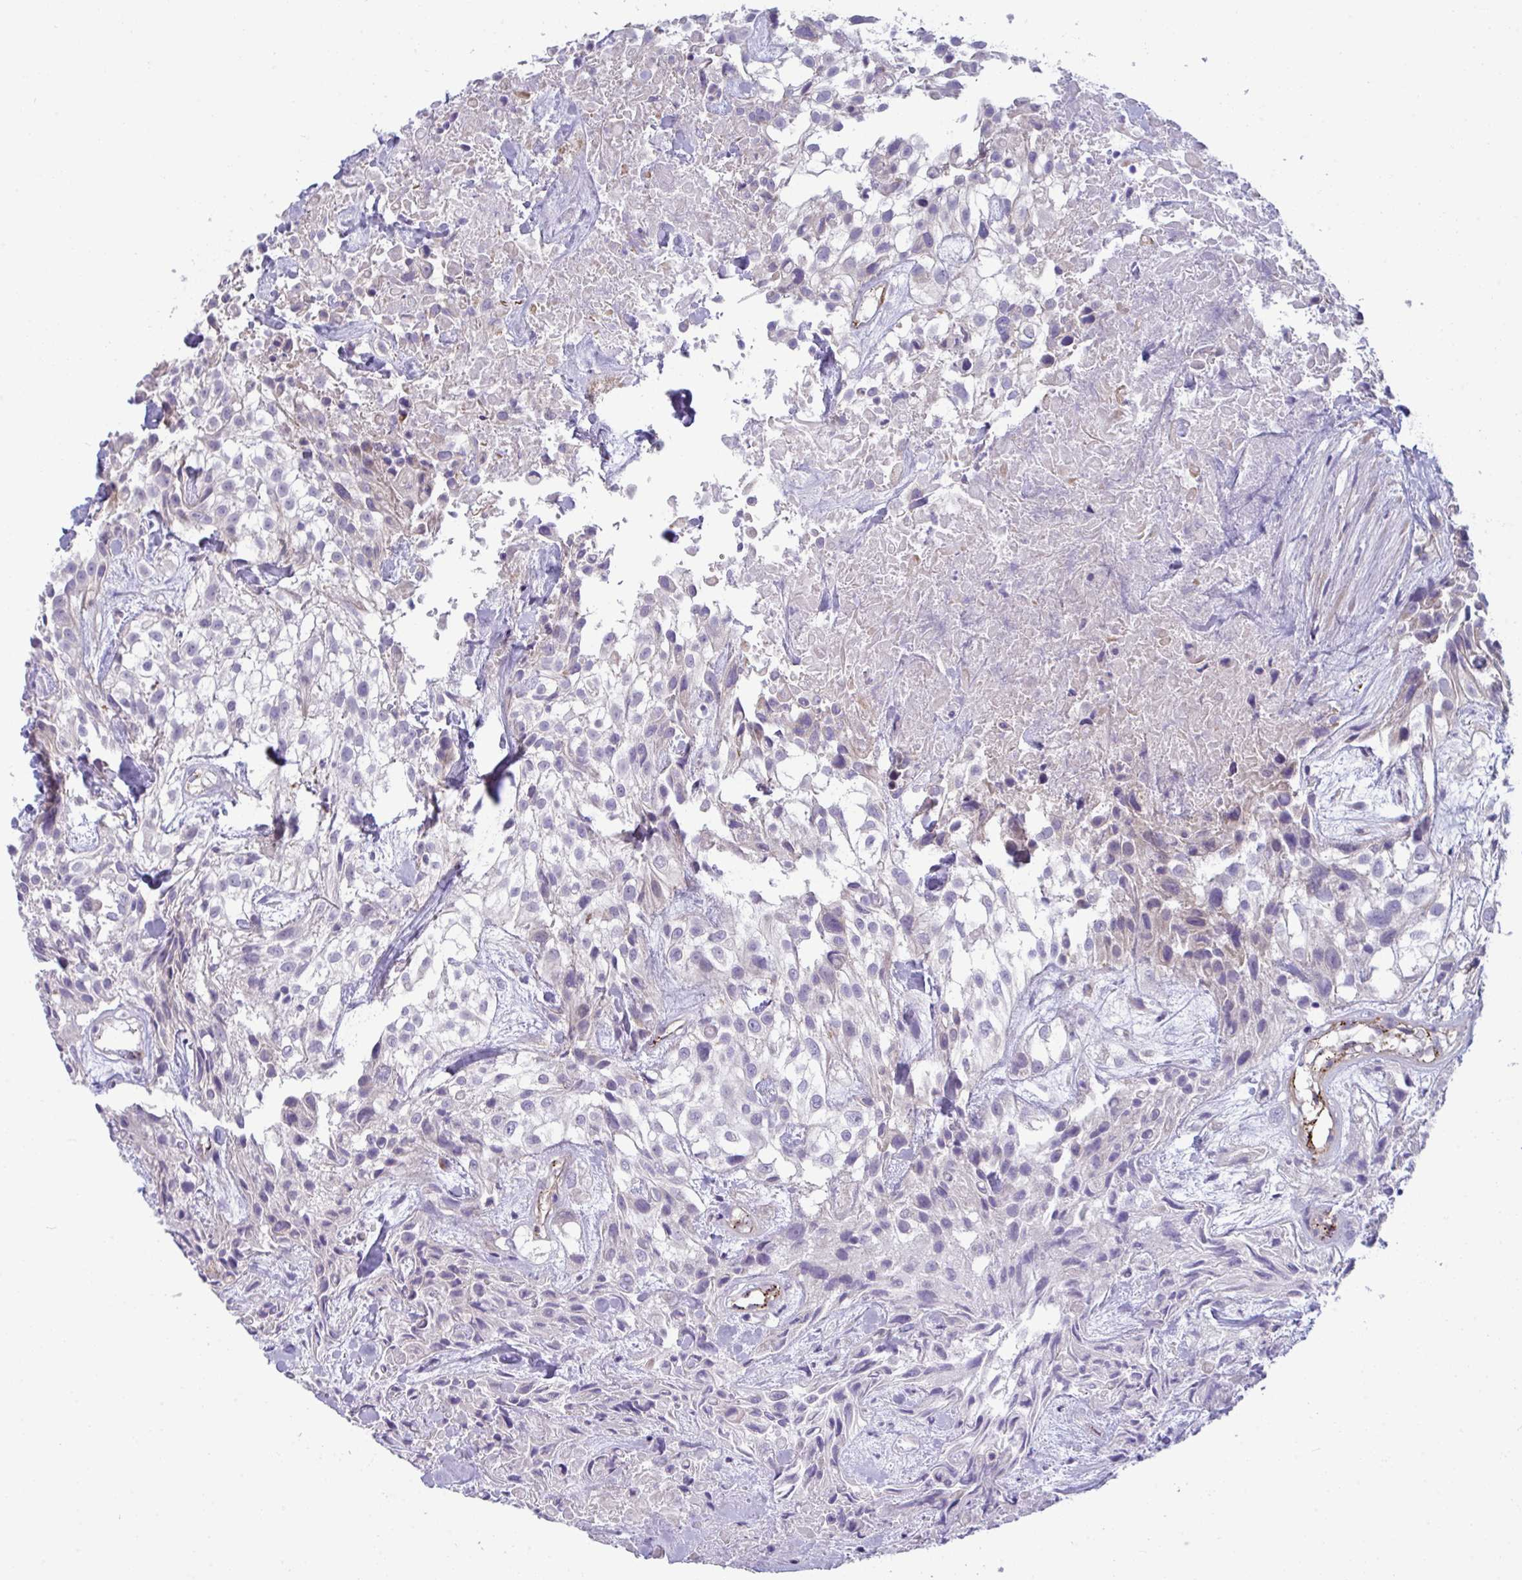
{"staining": {"intensity": "negative", "quantity": "none", "location": "none"}, "tissue": "urothelial cancer", "cell_type": "Tumor cells", "image_type": "cancer", "snomed": [{"axis": "morphology", "description": "Urothelial carcinoma, High grade"}, {"axis": "topography", "description": "Urinary bladder"}], "caption": "IHC image of neoplastic tissue: human high-grade urothelial carcinoma stained with DAB demonstrates no significant protein expression in tumor cells. Nuclei are stained in blue.", "gene": "TOR1AIP2", "patient": {"sex": "male", "age": 56}}